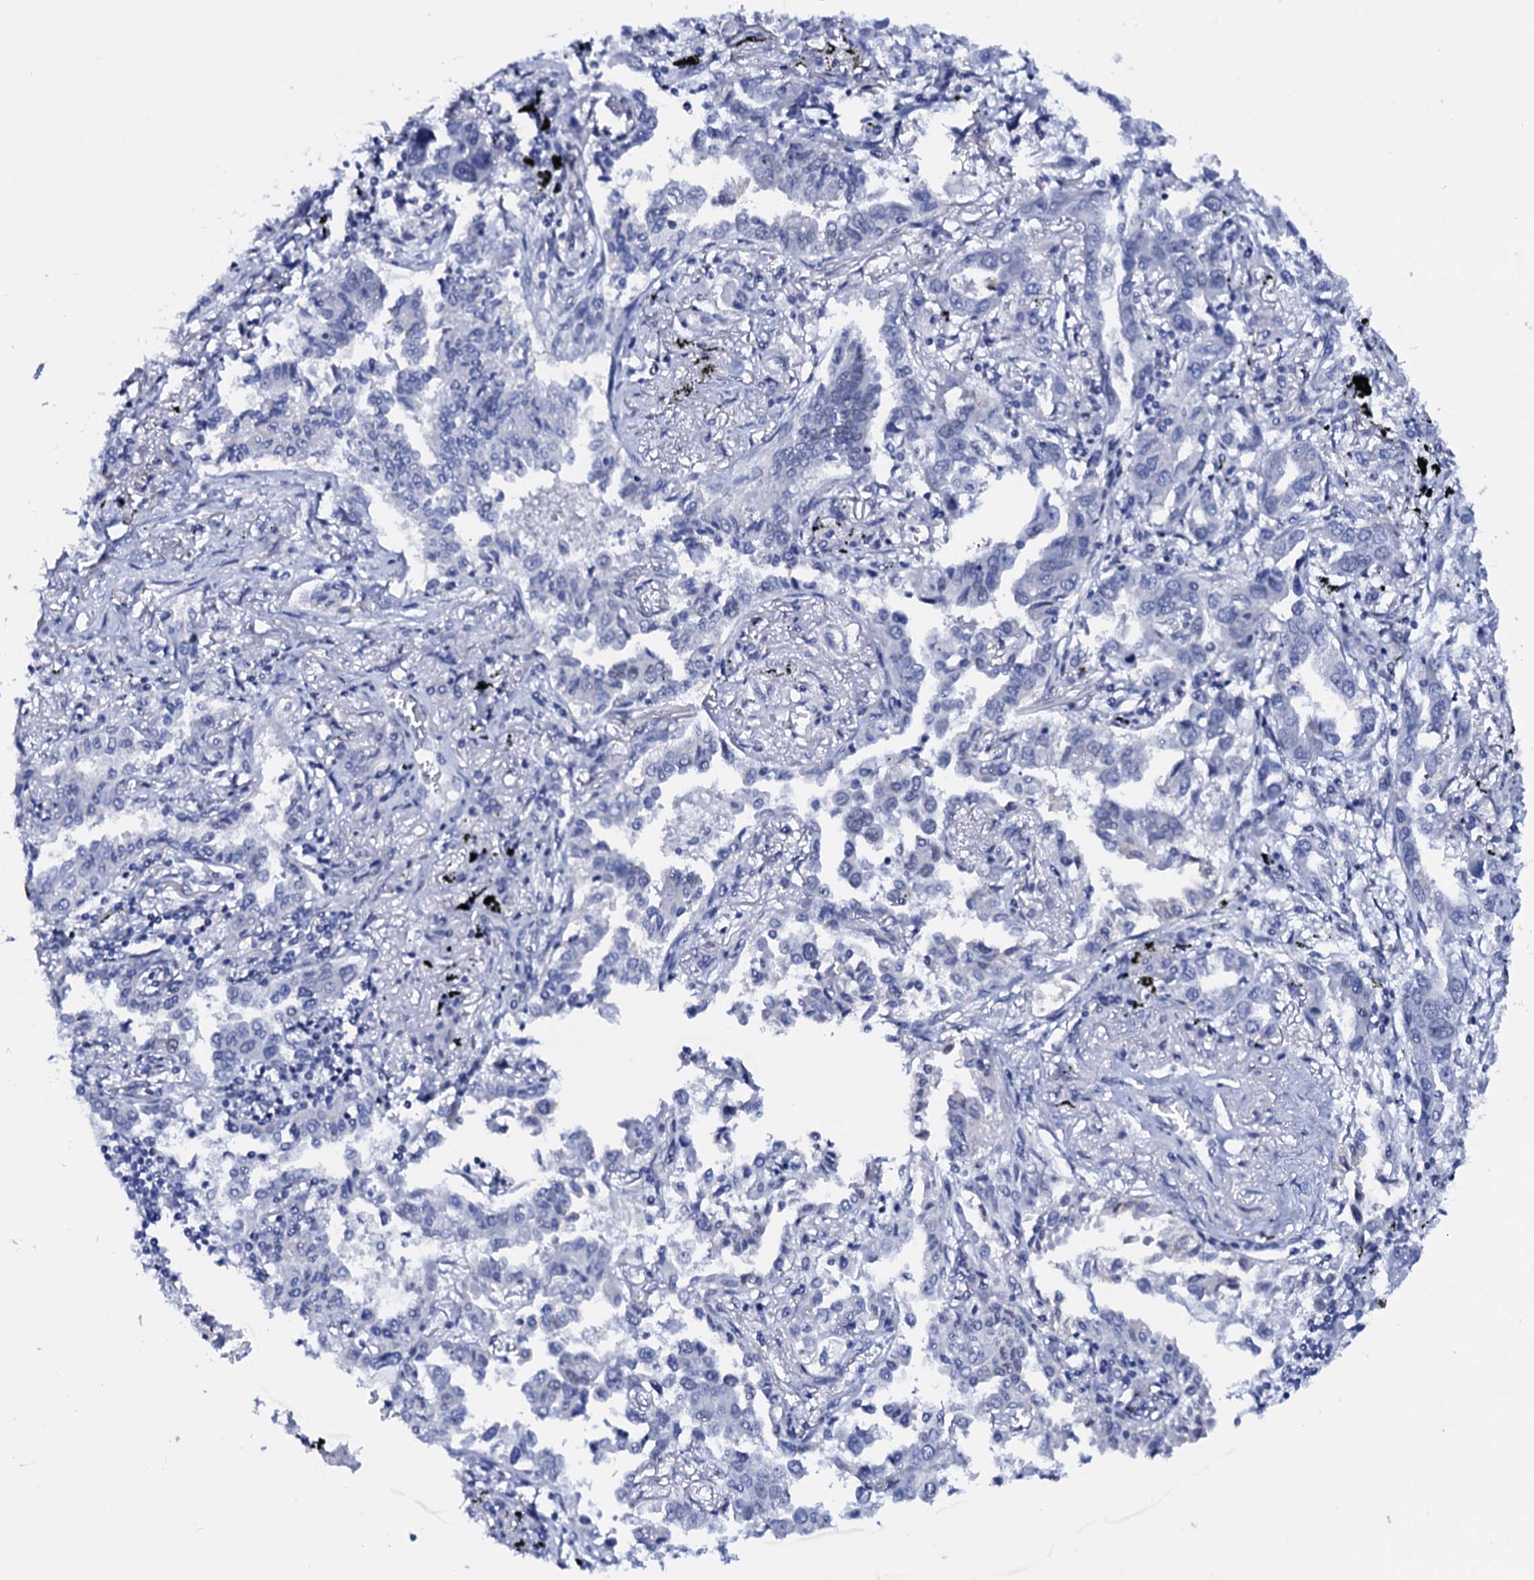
{"staining": {"intensity": "negative", "quantity": "none", "location": "none"}, "tissue": "lung cancer", "cell_type": "Tumor cells", "image_type": "cancer", "snomed": [{"axis": "morphology", "description": "Adenocarcinoma, NOS"}, {"axis": "topography", "description": "Lung"}], "caption": "A high-resolution micrograph shows immunohistochemistry staining of lung adenocarcinoma, which reveals no significant expression in tumor cells.", "gene": "C16orf87", "patient": {"sex": "male", "age": 67}}